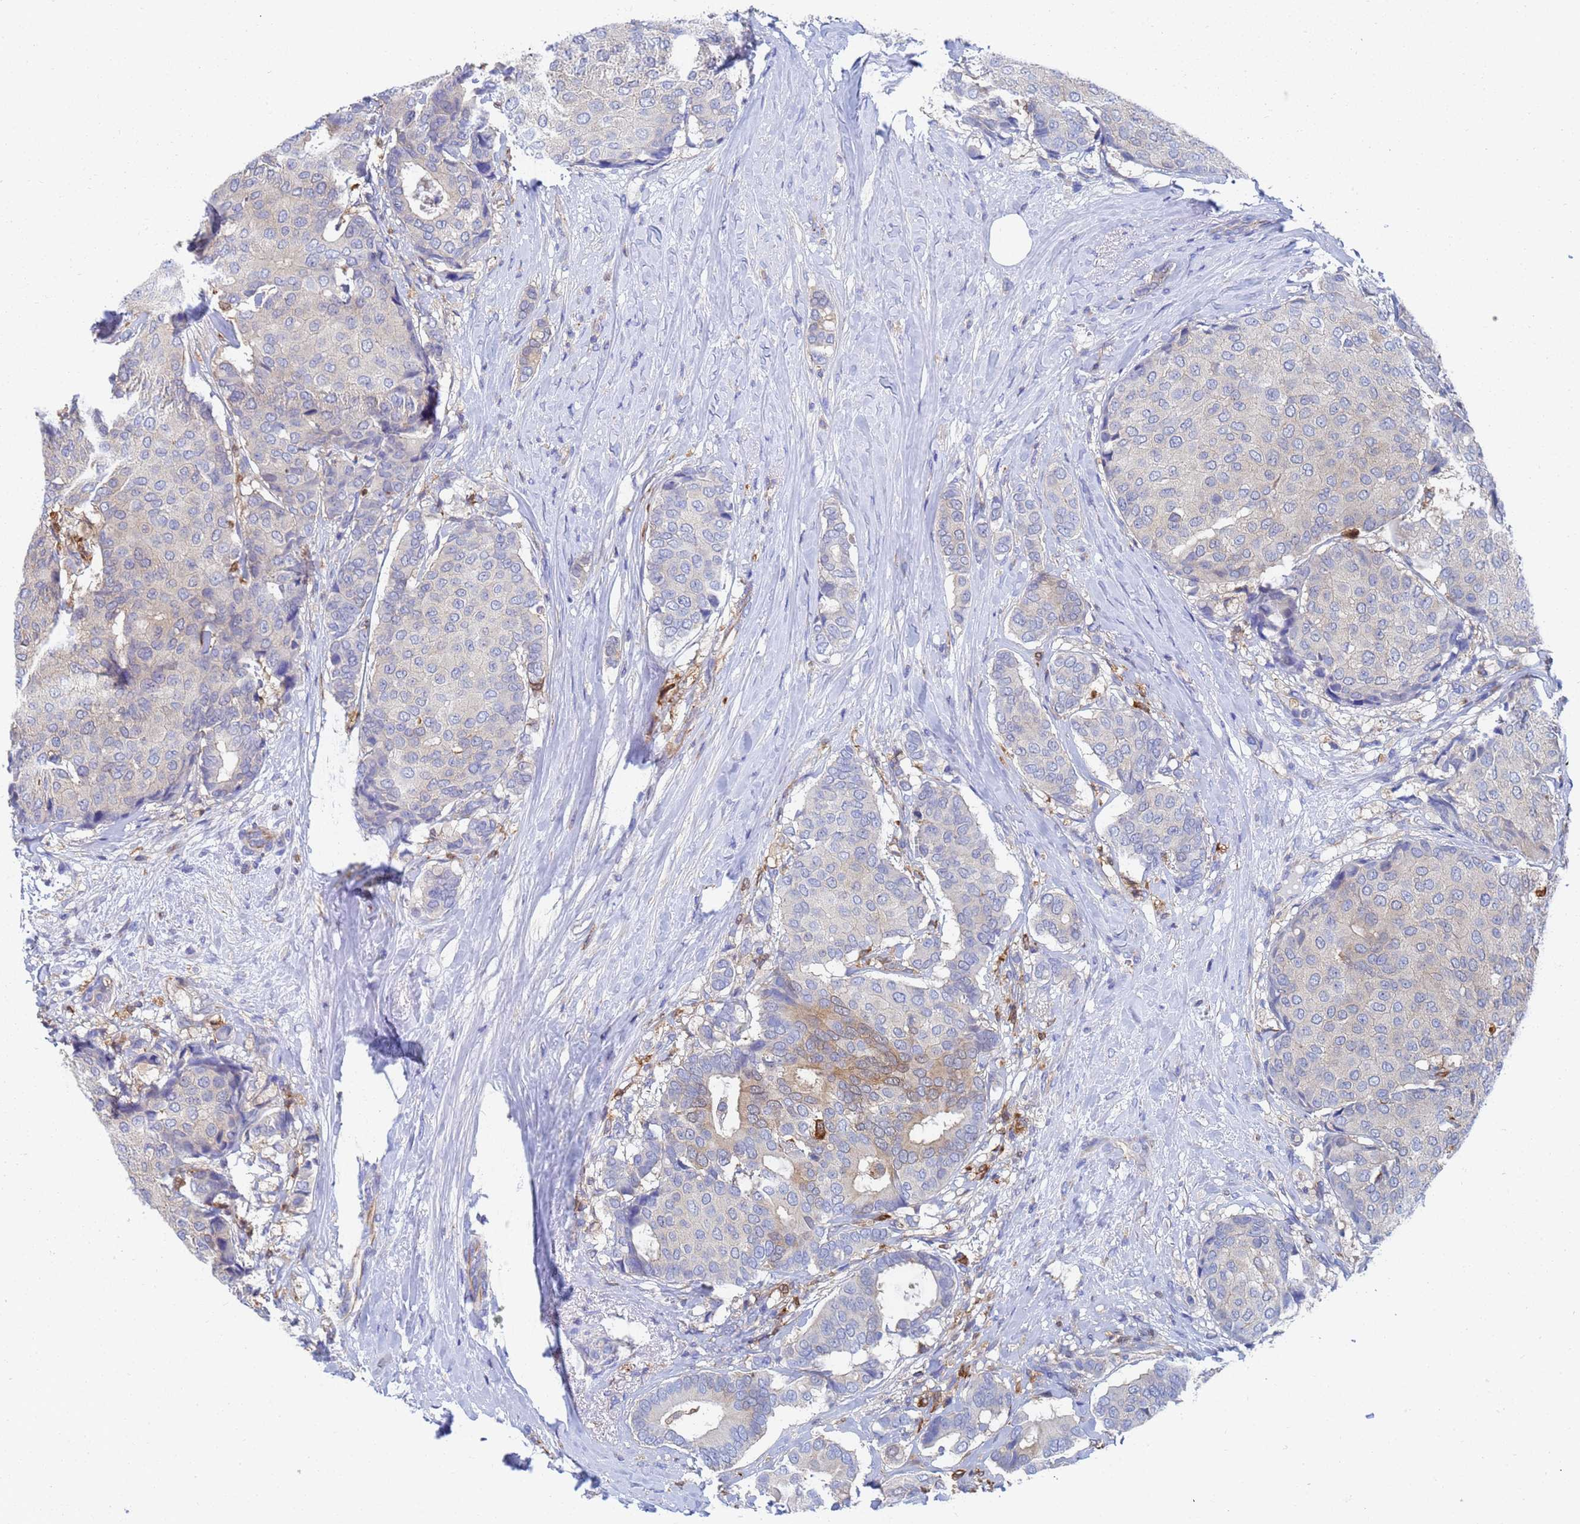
{"staining": {"intensity": "weak", "quantity": "<25%", "location": "cytoplasmic/membranous"}, "tissue": "breast cancer", "cell_type": "Tumor cells", "image_type": "cancer", "snomed": [{"axis": "morphology", "description": "Duct carcinoma"}, {"axis": "topography", "description": "Breast"}], "caption": "Immunohistochemical staining of human breast cancer shows no significant expression in tumor cells.", "gene": "GCHFR", "patient": {"sex": "female", "age": 75}}